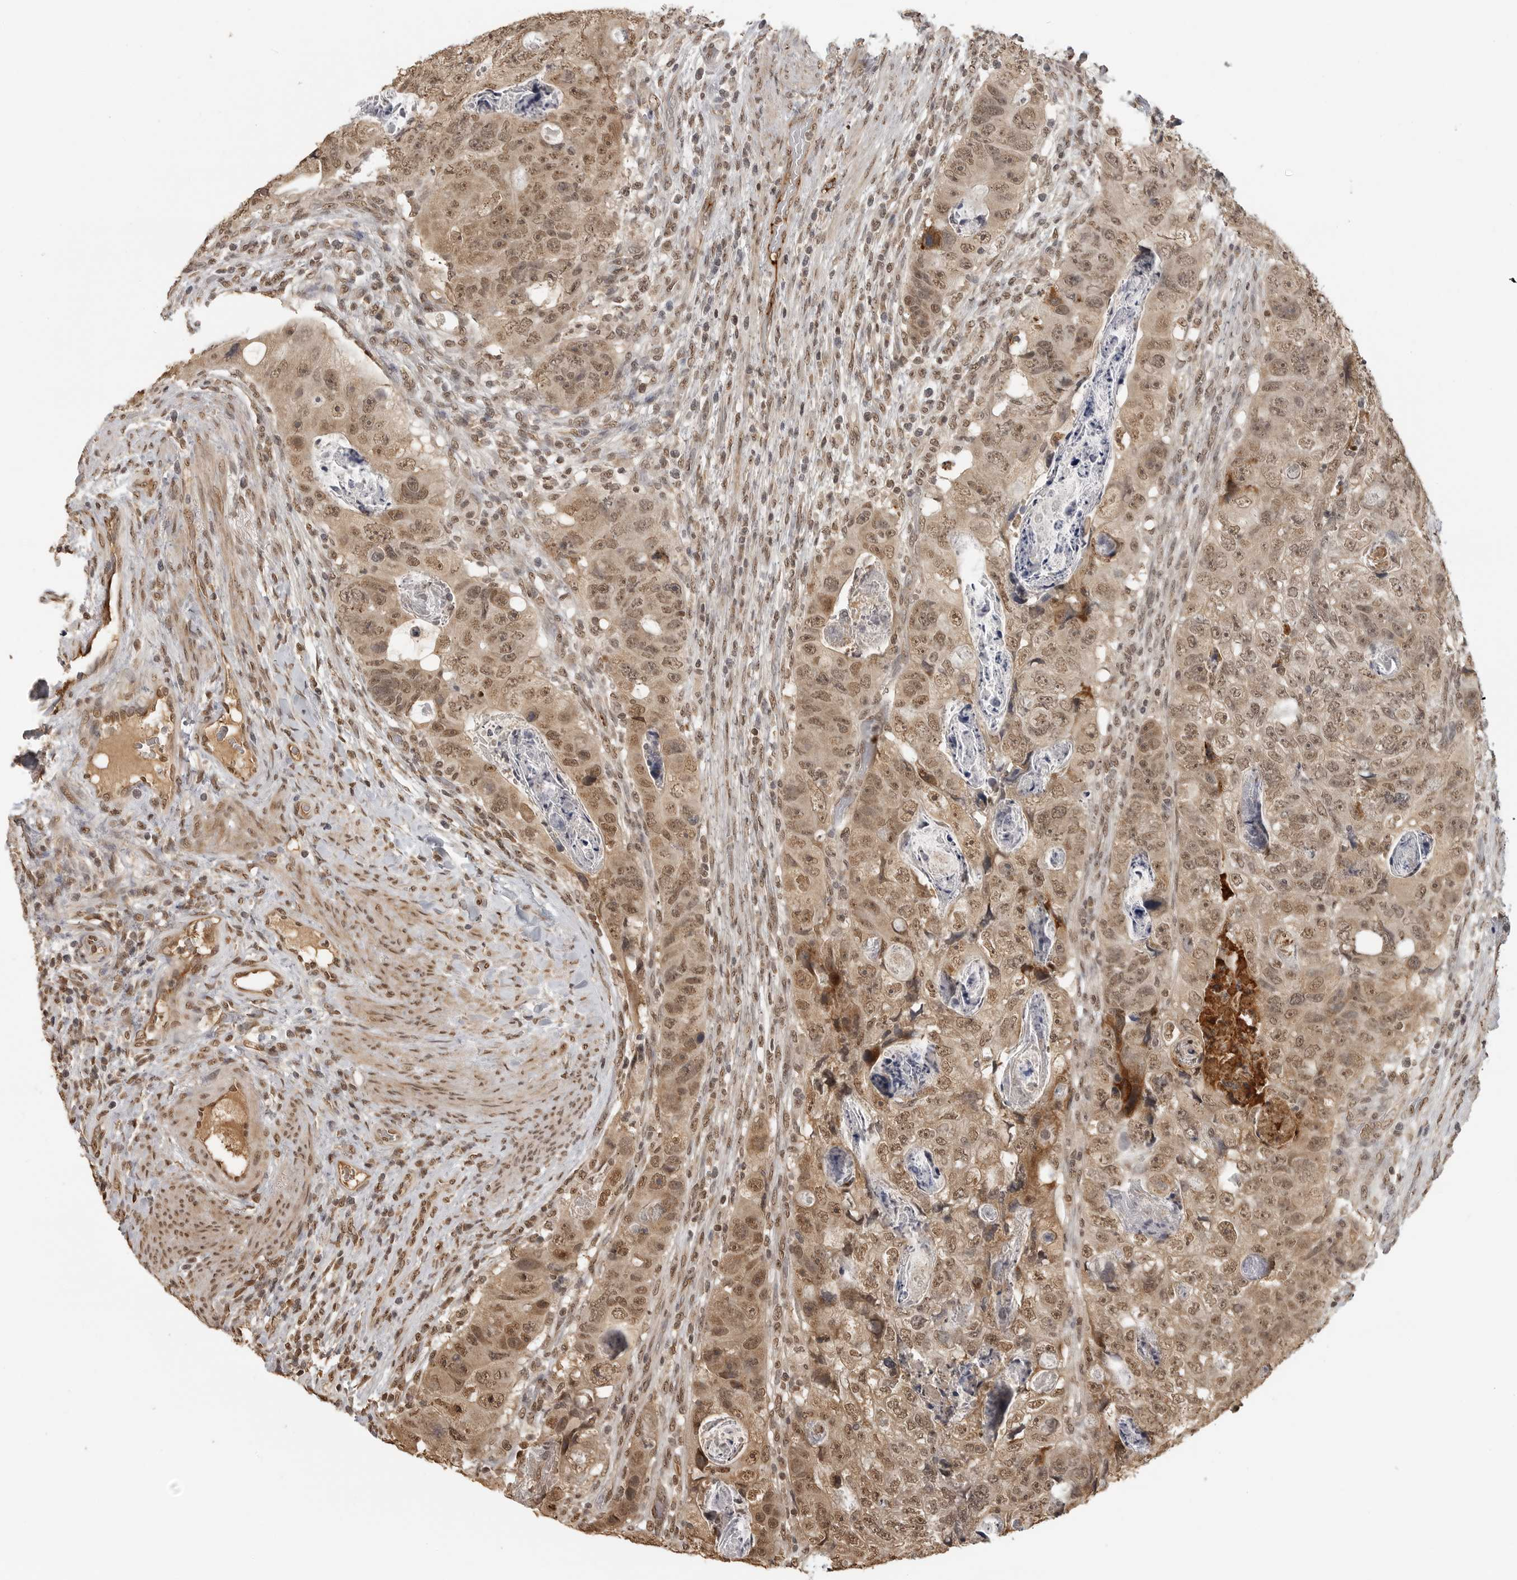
{"staining": {"intensity": "moderate", "quantity": ">75%", "location": "nuclear"}, "tissue": "colorectal cancer", "cell_type": "Tumor cells", "image_type": "cancer", "snomed": [{"axis": "morphology", "description": "Adenocarcinoma, NOS"}, {"axis": "topography", "description": "Rectum"}], "caption": "A brown stain labels moderate nuclear staining of a protein in colorectal cancer tumor cells.", "gene": "CLOCK", "patient": {"sex": "male", "age": 59}}